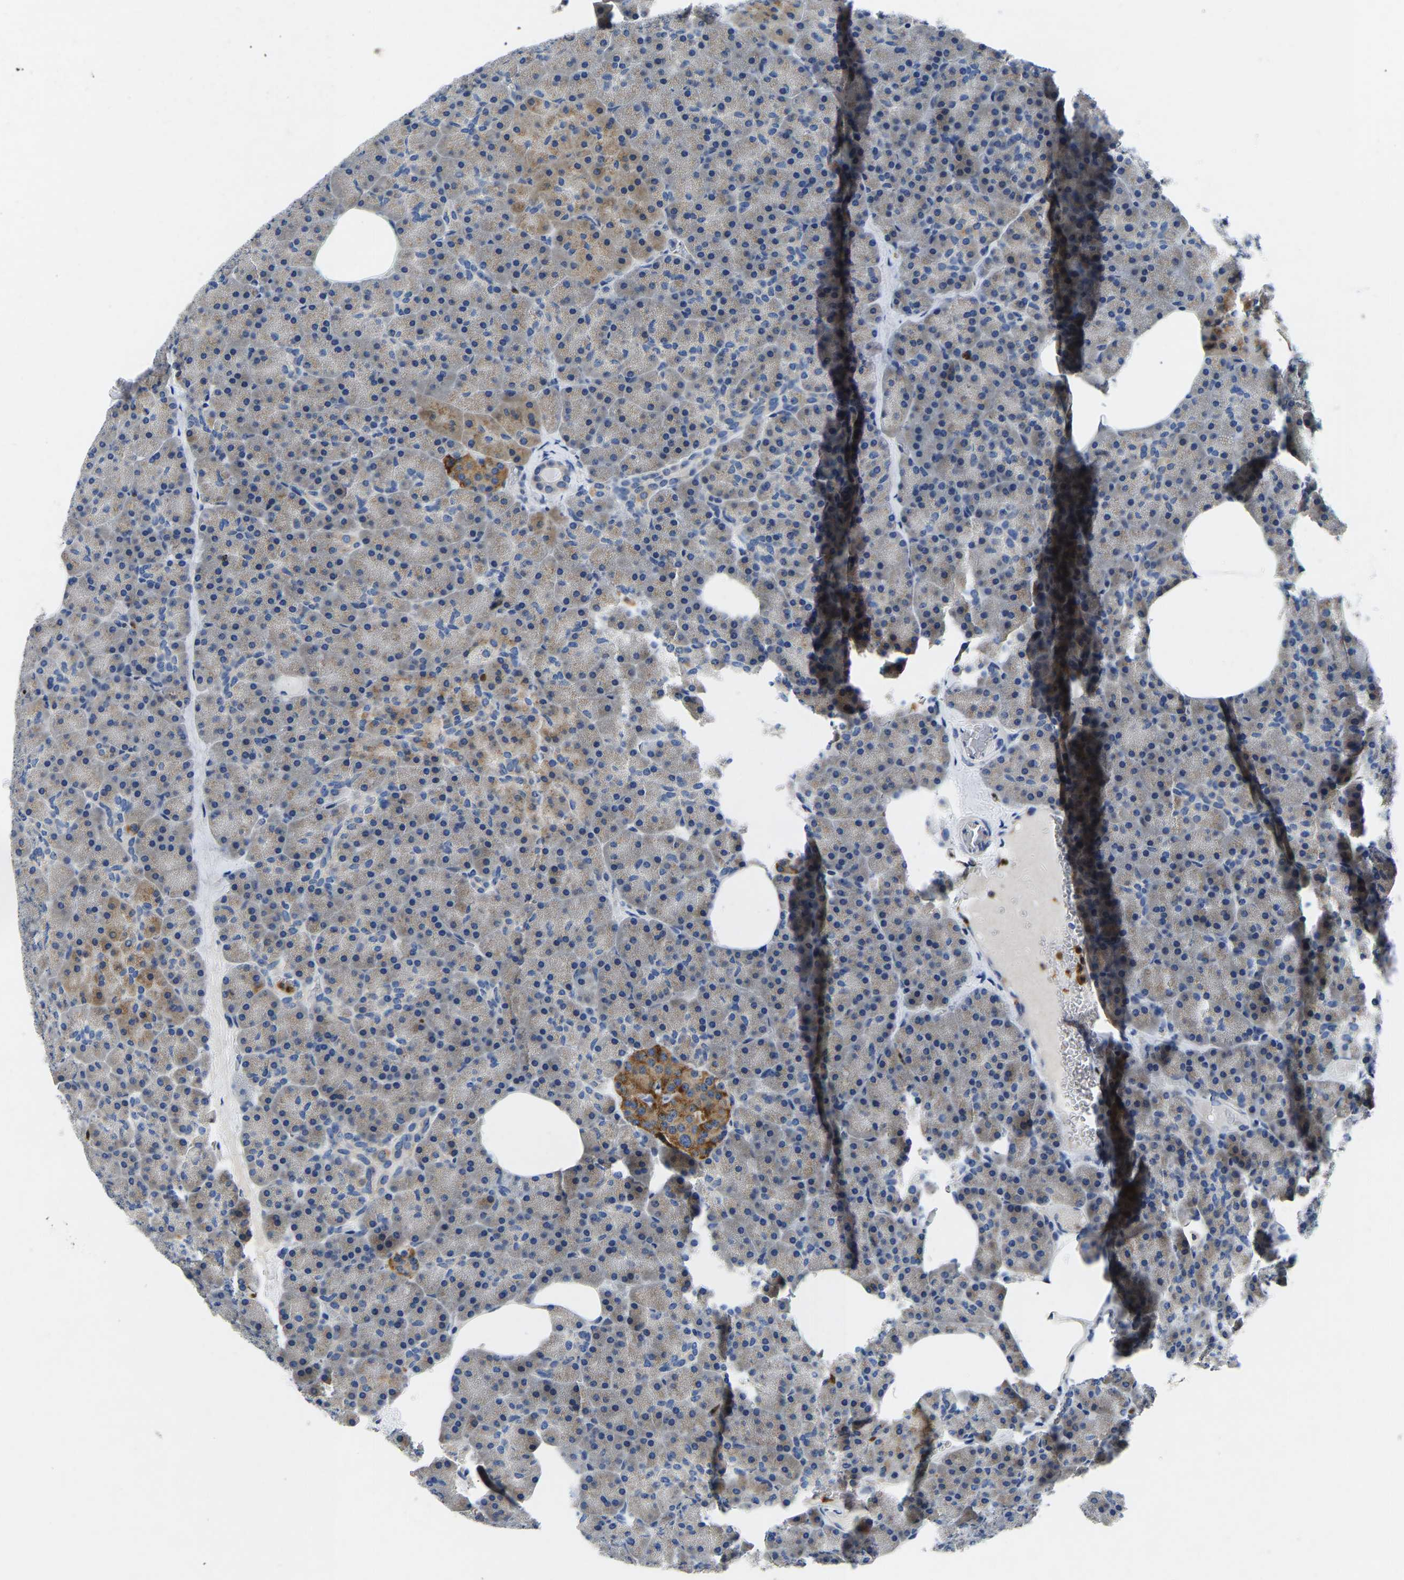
{"staining": {"intensity": "moderate", "quantity": "<25%", "location": "cytoplasmic/membranous"}, "tissue": "pancreas", "cell_type": "Exocrine glandular cells", "image_type": "normal", "snomed": [{"axis": "morphology", "description": "Normal tissue, NOS"}, {"axis": "morphology", "description": "Carcinoid, malignant, NOS"}, {"axis": "topography", "description": "Pancreas"}], "caption": "A low amount of moderate cytoplasmic/membranous positivity is identified in about <25% of exocrine glandular cells in normal pancreas.", "gene": "TOR1B", "patient": {"sex": "female", "age": 35}}